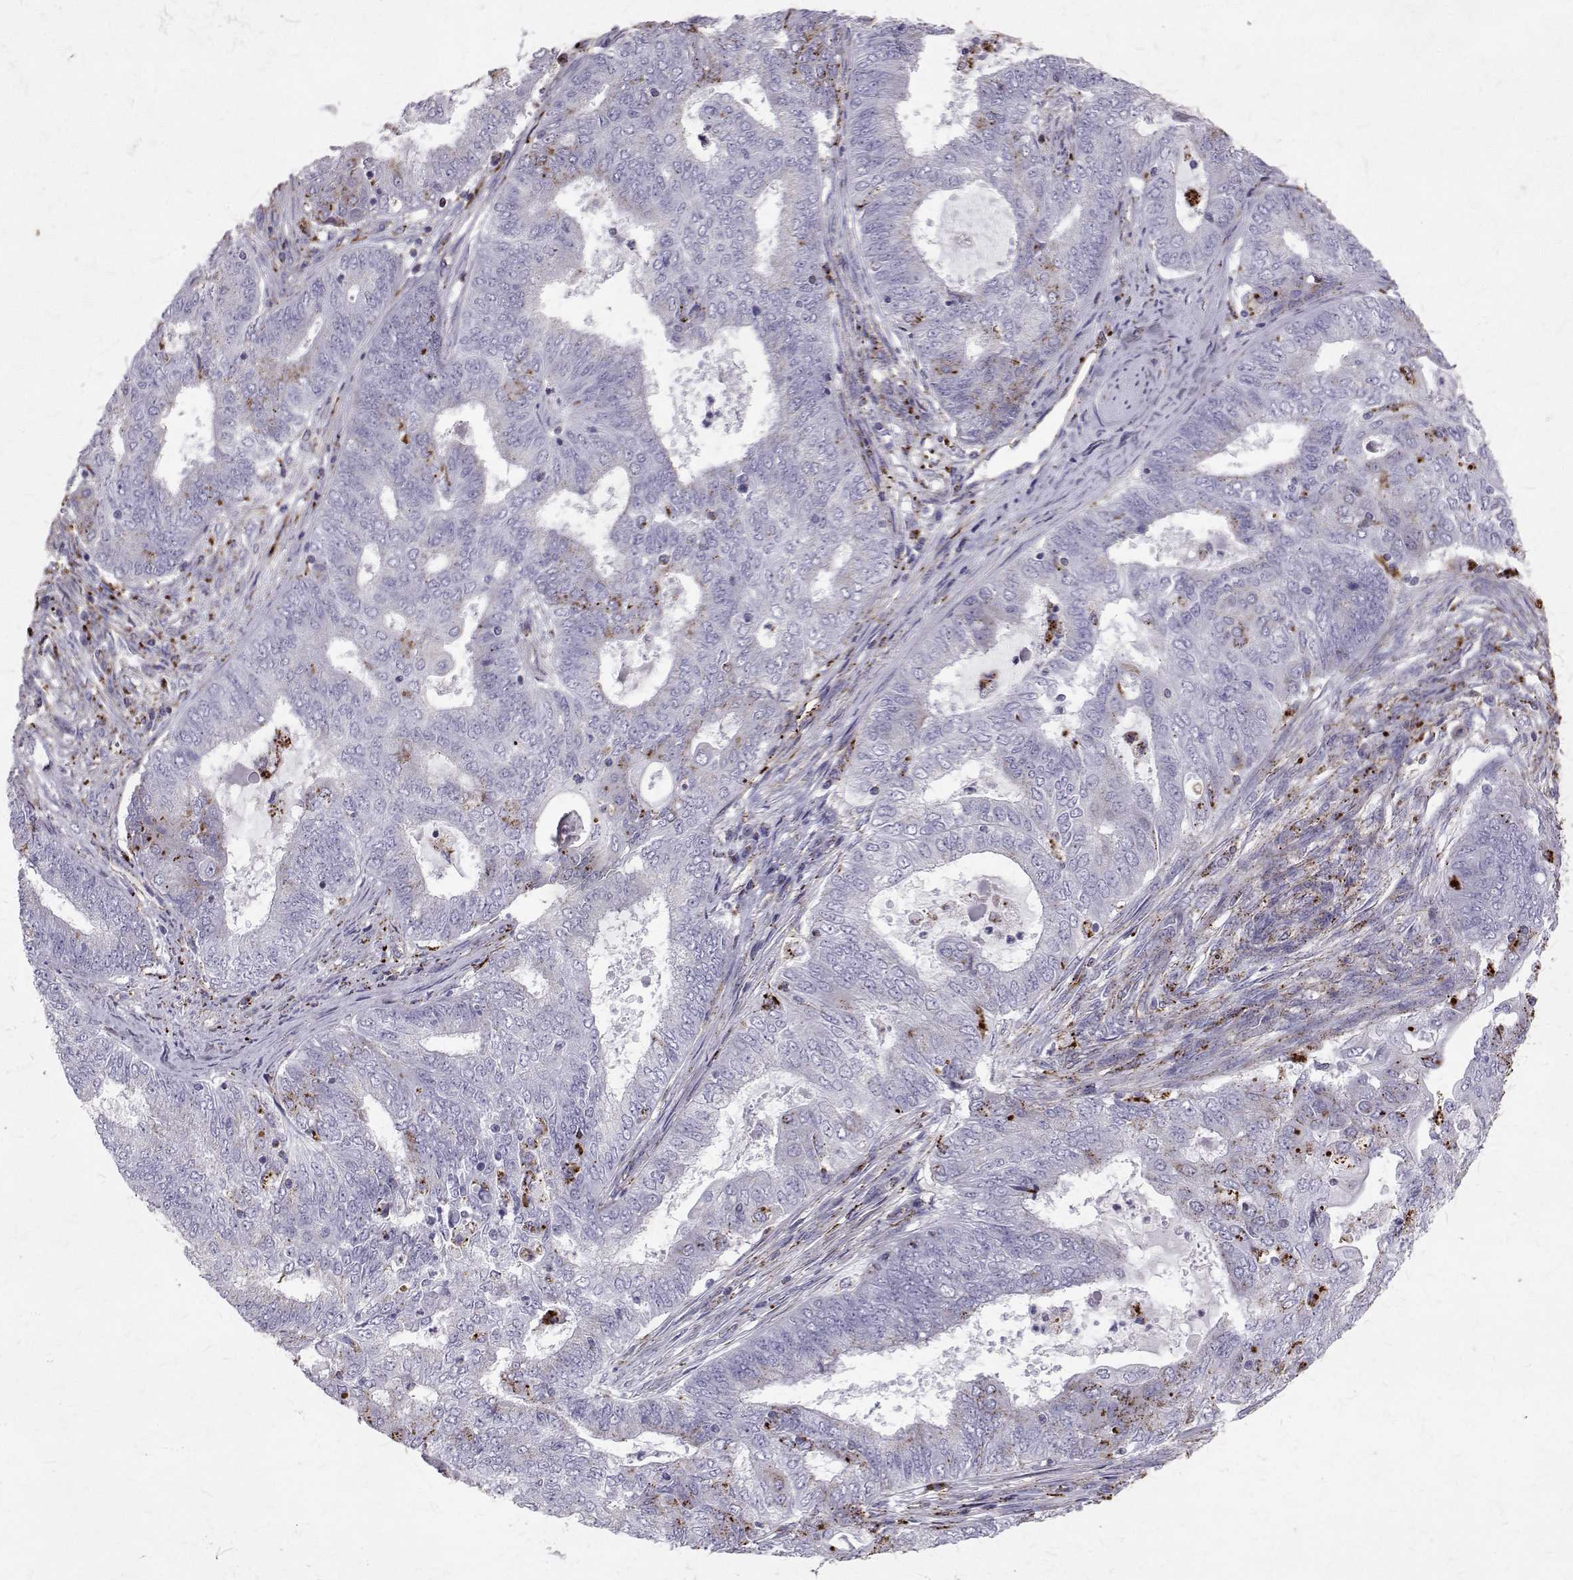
{"staining": {"intensity": "negative", "quantity": "none", "location": "none"}, "tissue": "endometrial cancer", "cell_type": "Tumor cells", "image_type": "cancer", "snomed": [{"axis": "morphology", "description": "Adenocarcinoma, NOS"}, {"axis": "topography", "description": "Endometrium"}], "caption": "Photomicrograph shows no significant protein expression in tumor cells of endometrial cancer (adenocarcinoma).", "gene": "TPP1", "patient": {"sex": "female", "age": 62}}